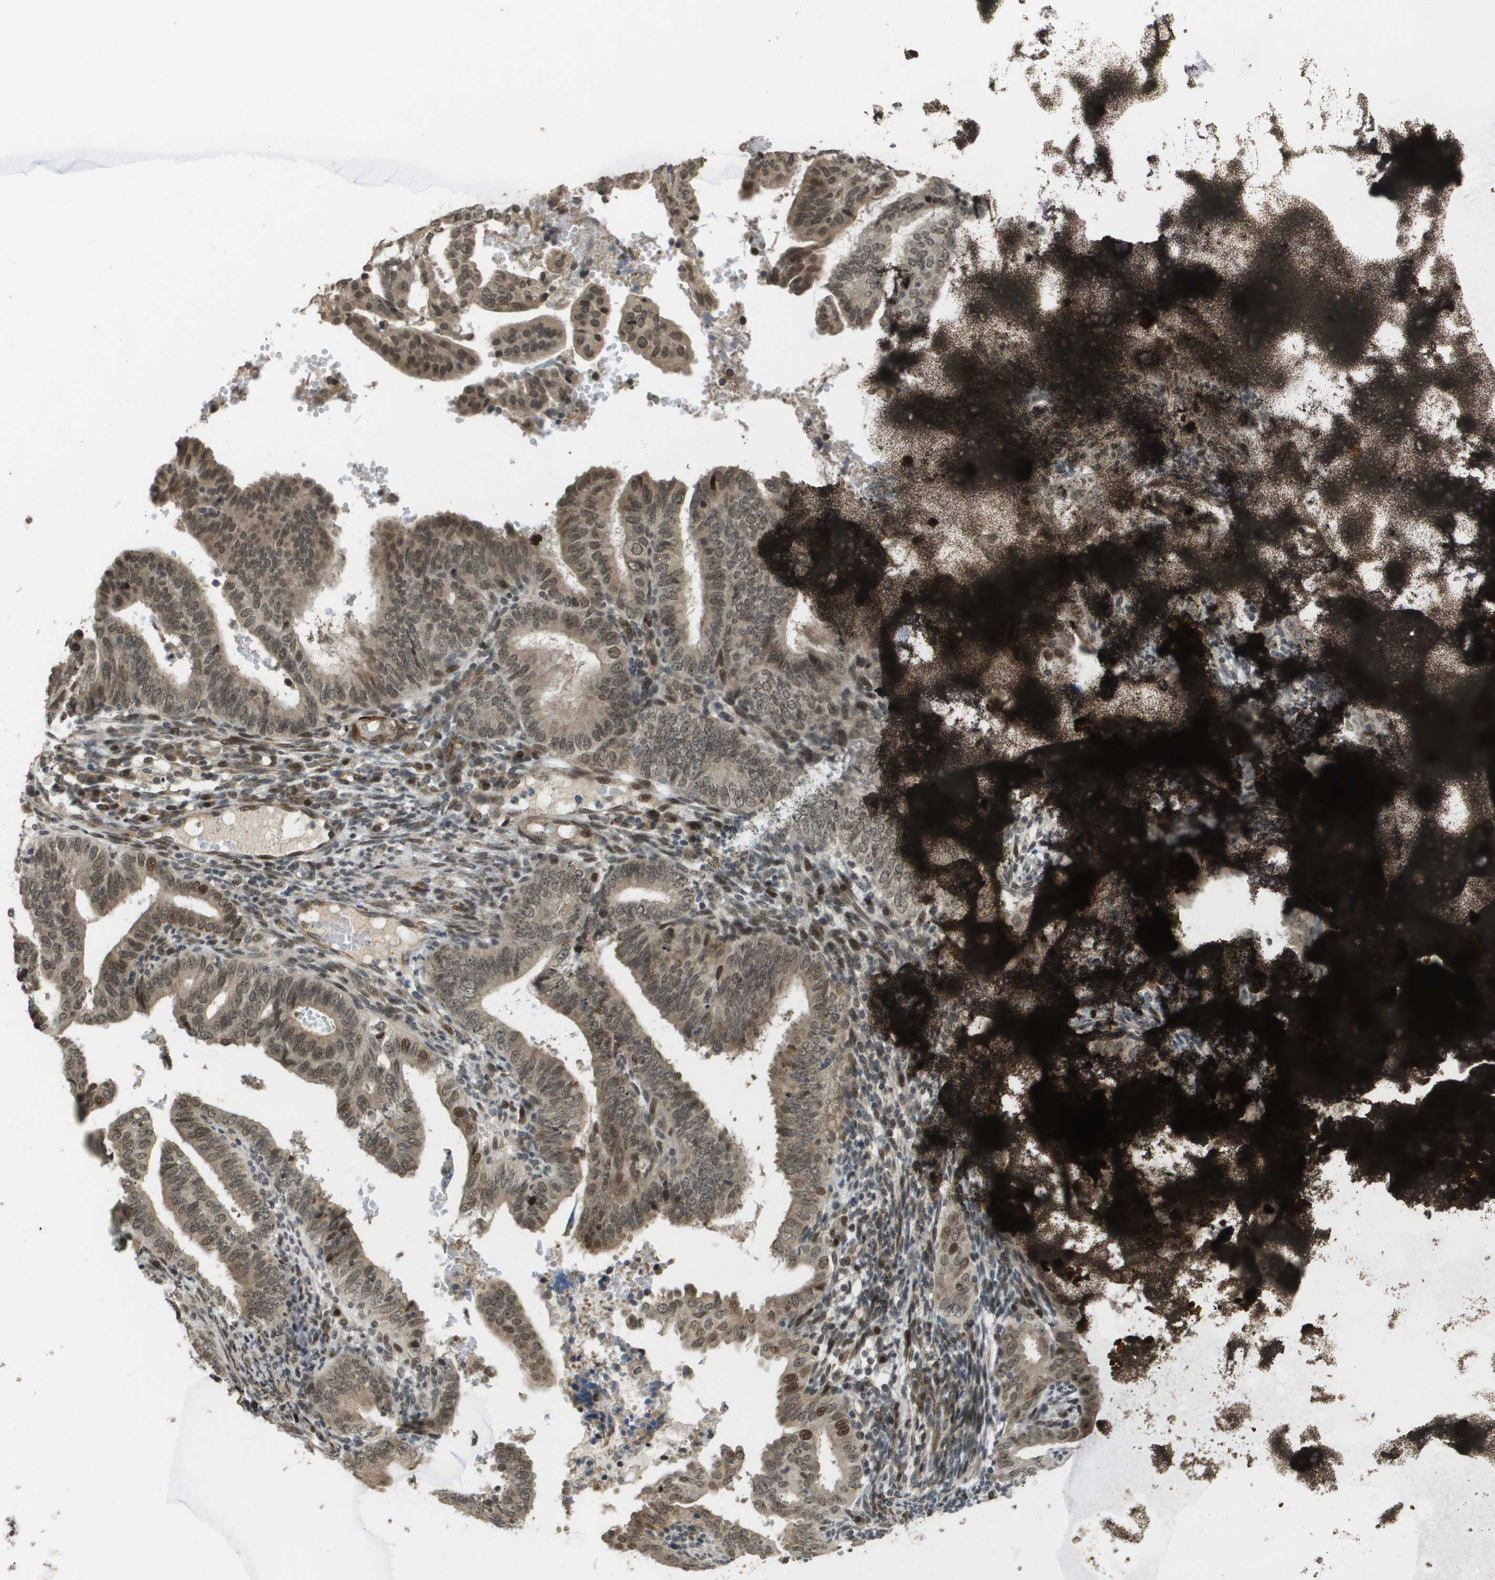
{"staining": {"intensity": "moderate", "quantity": ">75%", "location": "cytoplasmic/membranous,nuclear"}, "tissue": "endometrial cancer", "cell_type": "Tumor cells", "image_type": "cancer", "snomed": [{"axis": "morphology", "description": "Adenocarcinoma, NOS"}, {"axis": "topography", "description": "Endometrium"}], "caption": "Protein expression analysis of human adenocarcinoma (endometrial) reveals moderate cytoplasmic/membranous and nuclear staining in approximately >75% of tumor cells. Ihc stains the protein in brown and the nuclei are stained blue.", "gene": "KAT5", "patient": {"sex": "female", "age": 58}}